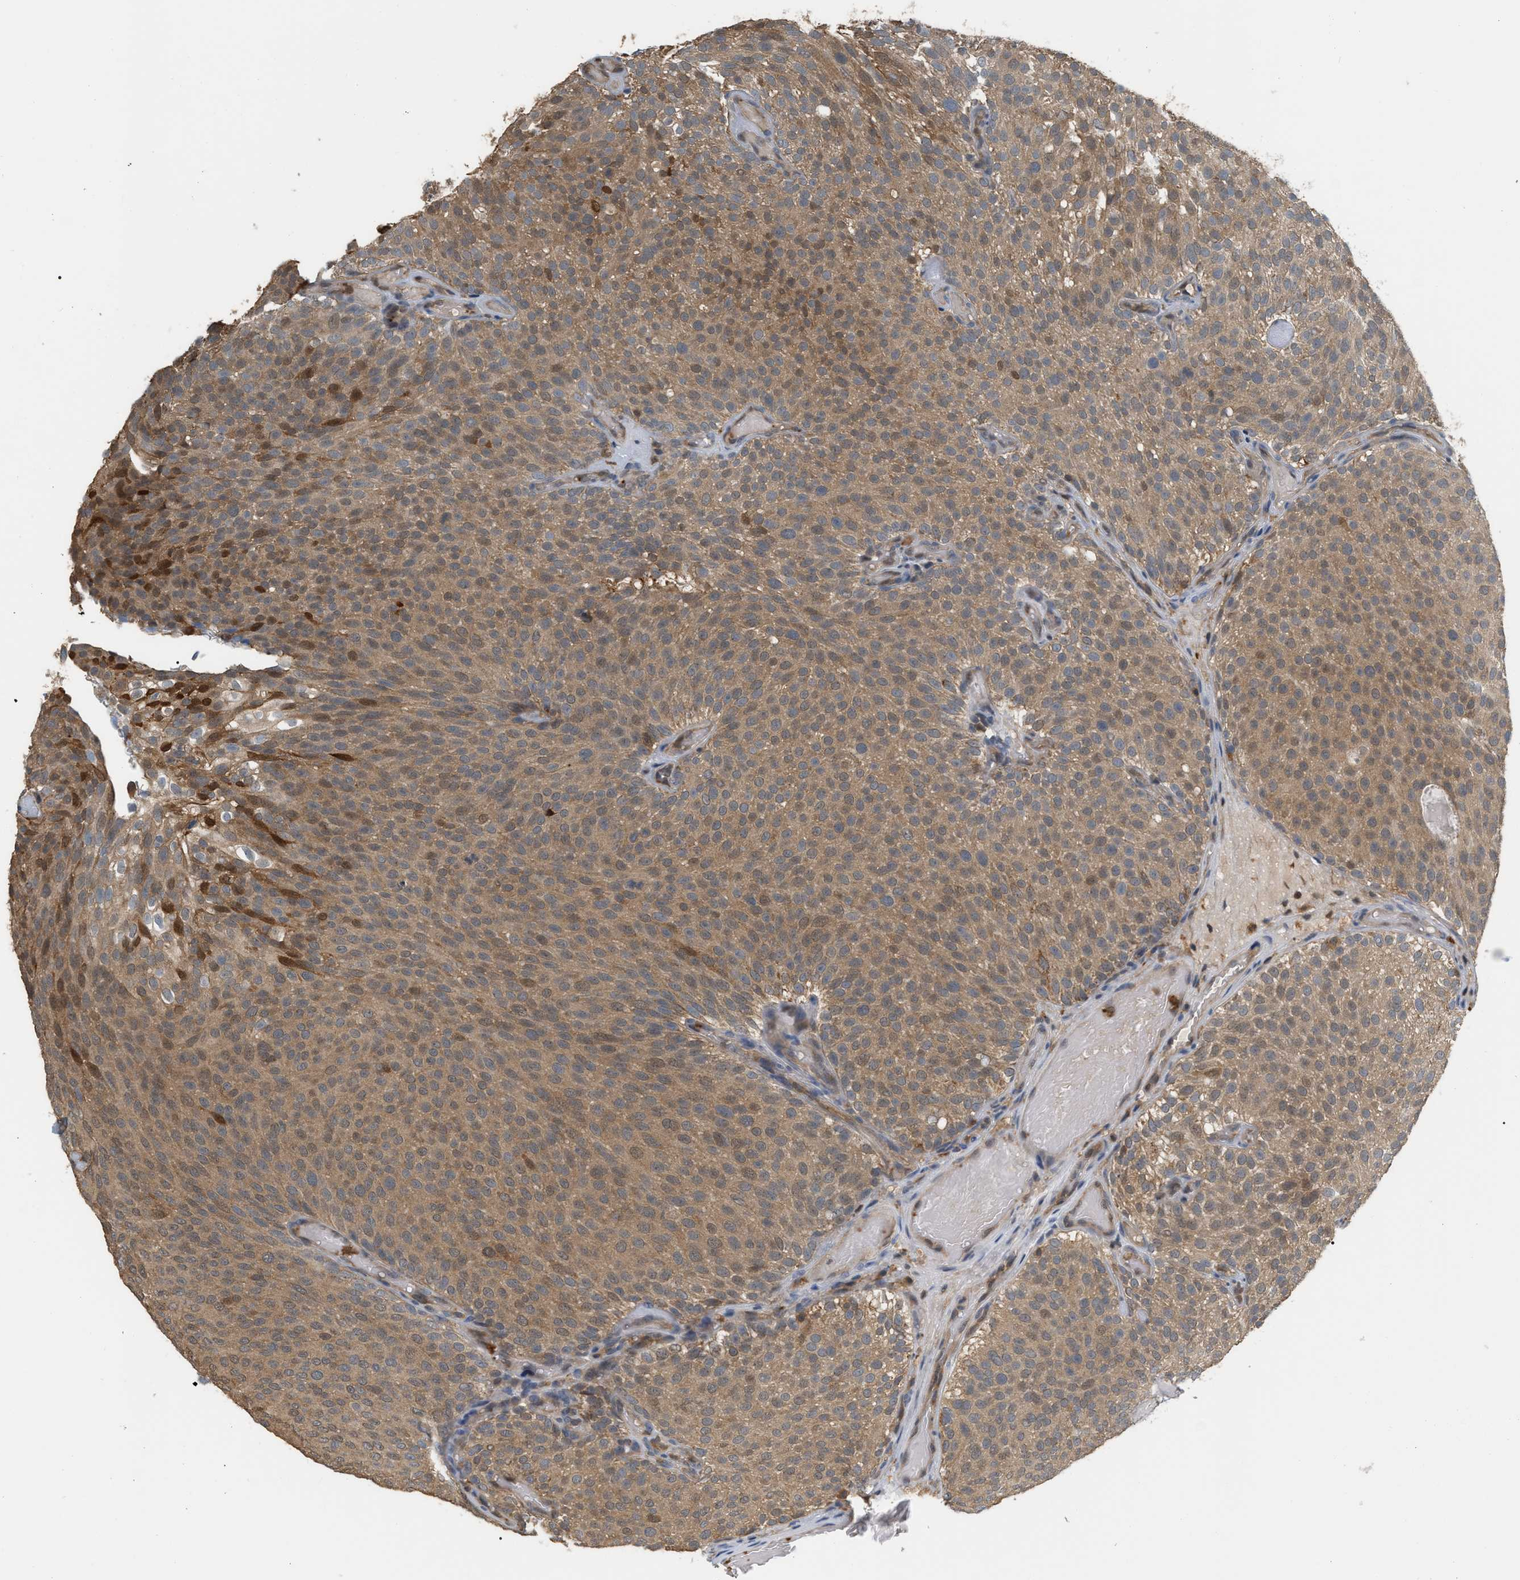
{"staining": {"intensity": "moderate", "quantity": ">75%", "location": "cytoplasmic/membranous"}, "tissue": "urothelial cancer", "cell_type": "Tumor cells", "image_type": "cancer", "snomed": [{"axis": "morphology", "description": "Urothelial carcinoma, Low grade"}, {"axis": "topography", "description": "Urinary bladder"}], "caption": "A micrograph of human urothelial carcinoma (low-grade) stained for a protein reveals moderate cytoplasmic/membranous brown staining in tumor cells.", "gene": "MTPN", "patient": {"sex": "male", "age": 78}}